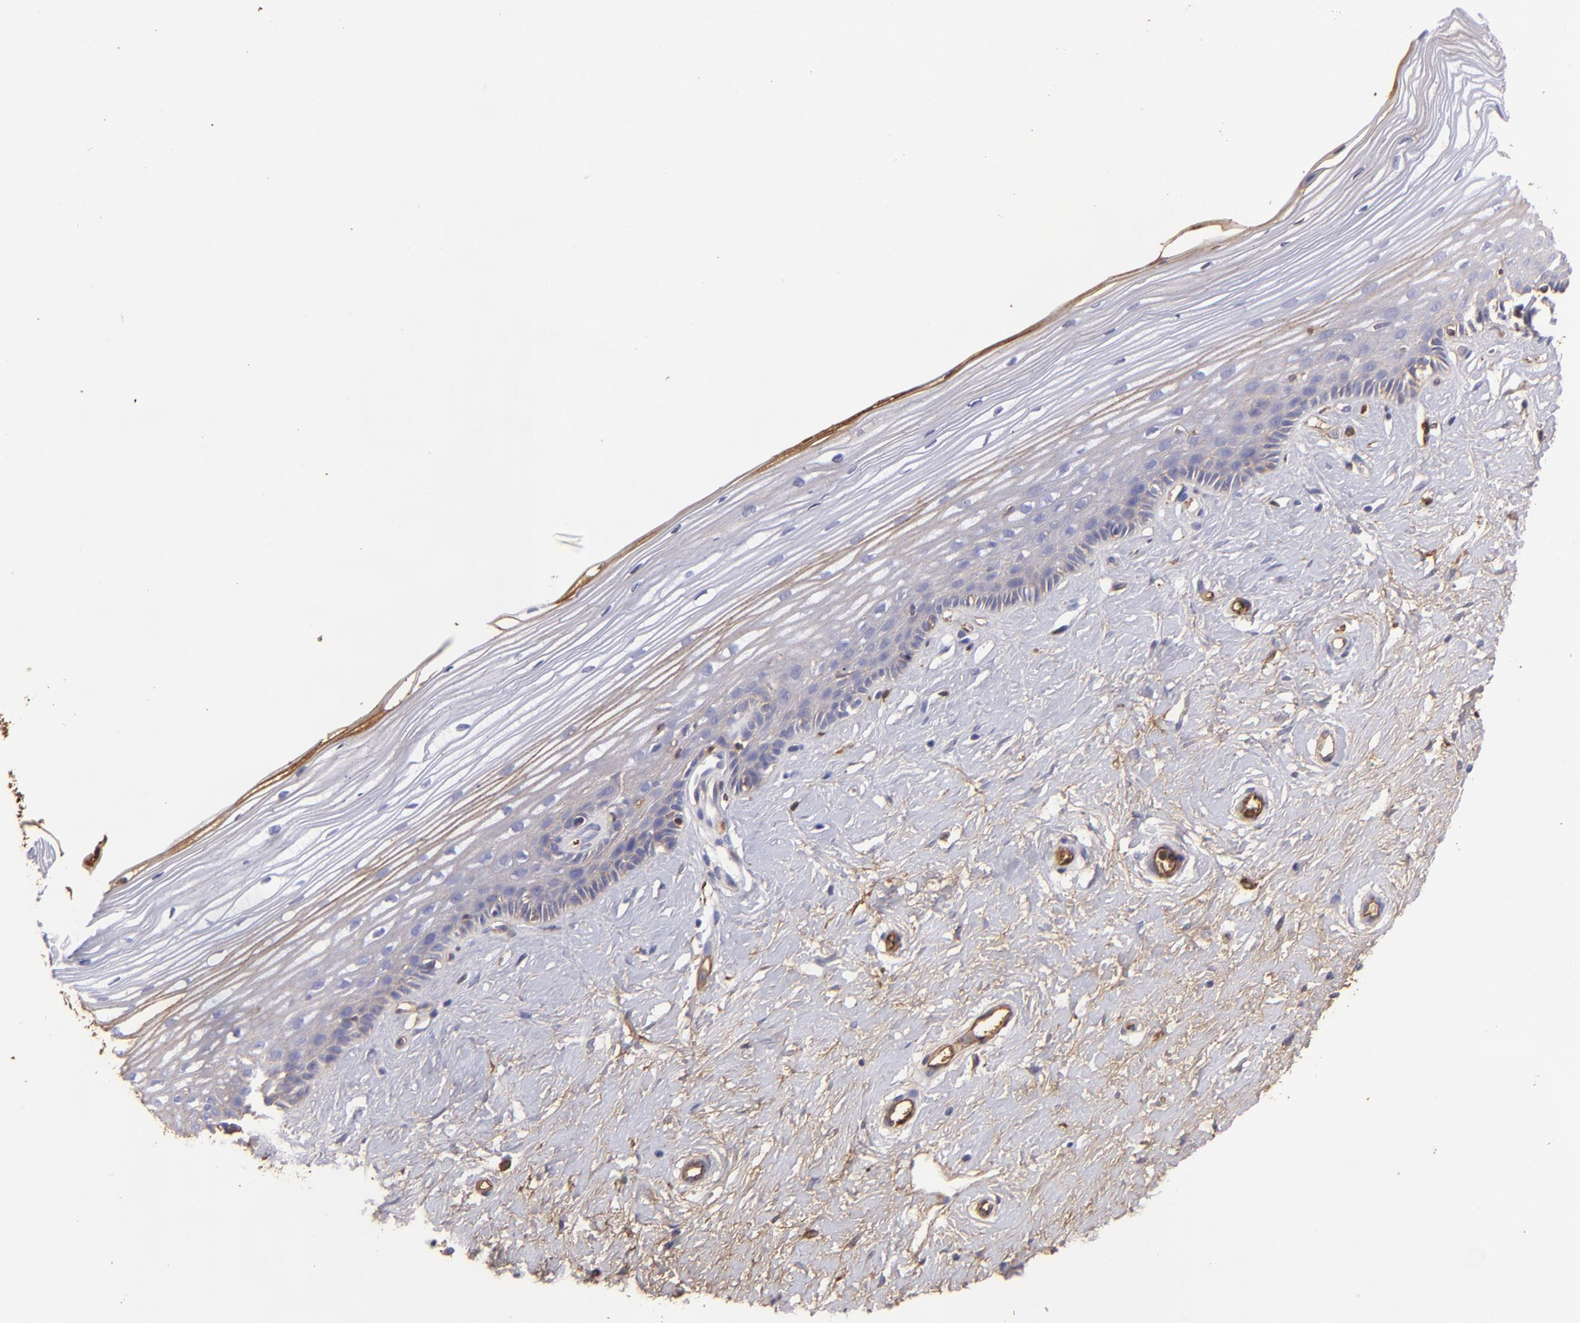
{"staining": {"intensity": "negative", "quantity": "none", "location": "none"}, "tissue": "cervix", "cell_type": "Glandular cells", "image_type": "normal", "snomed": [{"axis": "morphology", "description": "Normal tissue, NOS"}, {"axis": "topography", "description": "Cervix"}], "caption": "Glandular cells show no significant positivity in unremarkable cervix.", "gene": "FGB", "patient": {"sex": "female", "age": 40}}